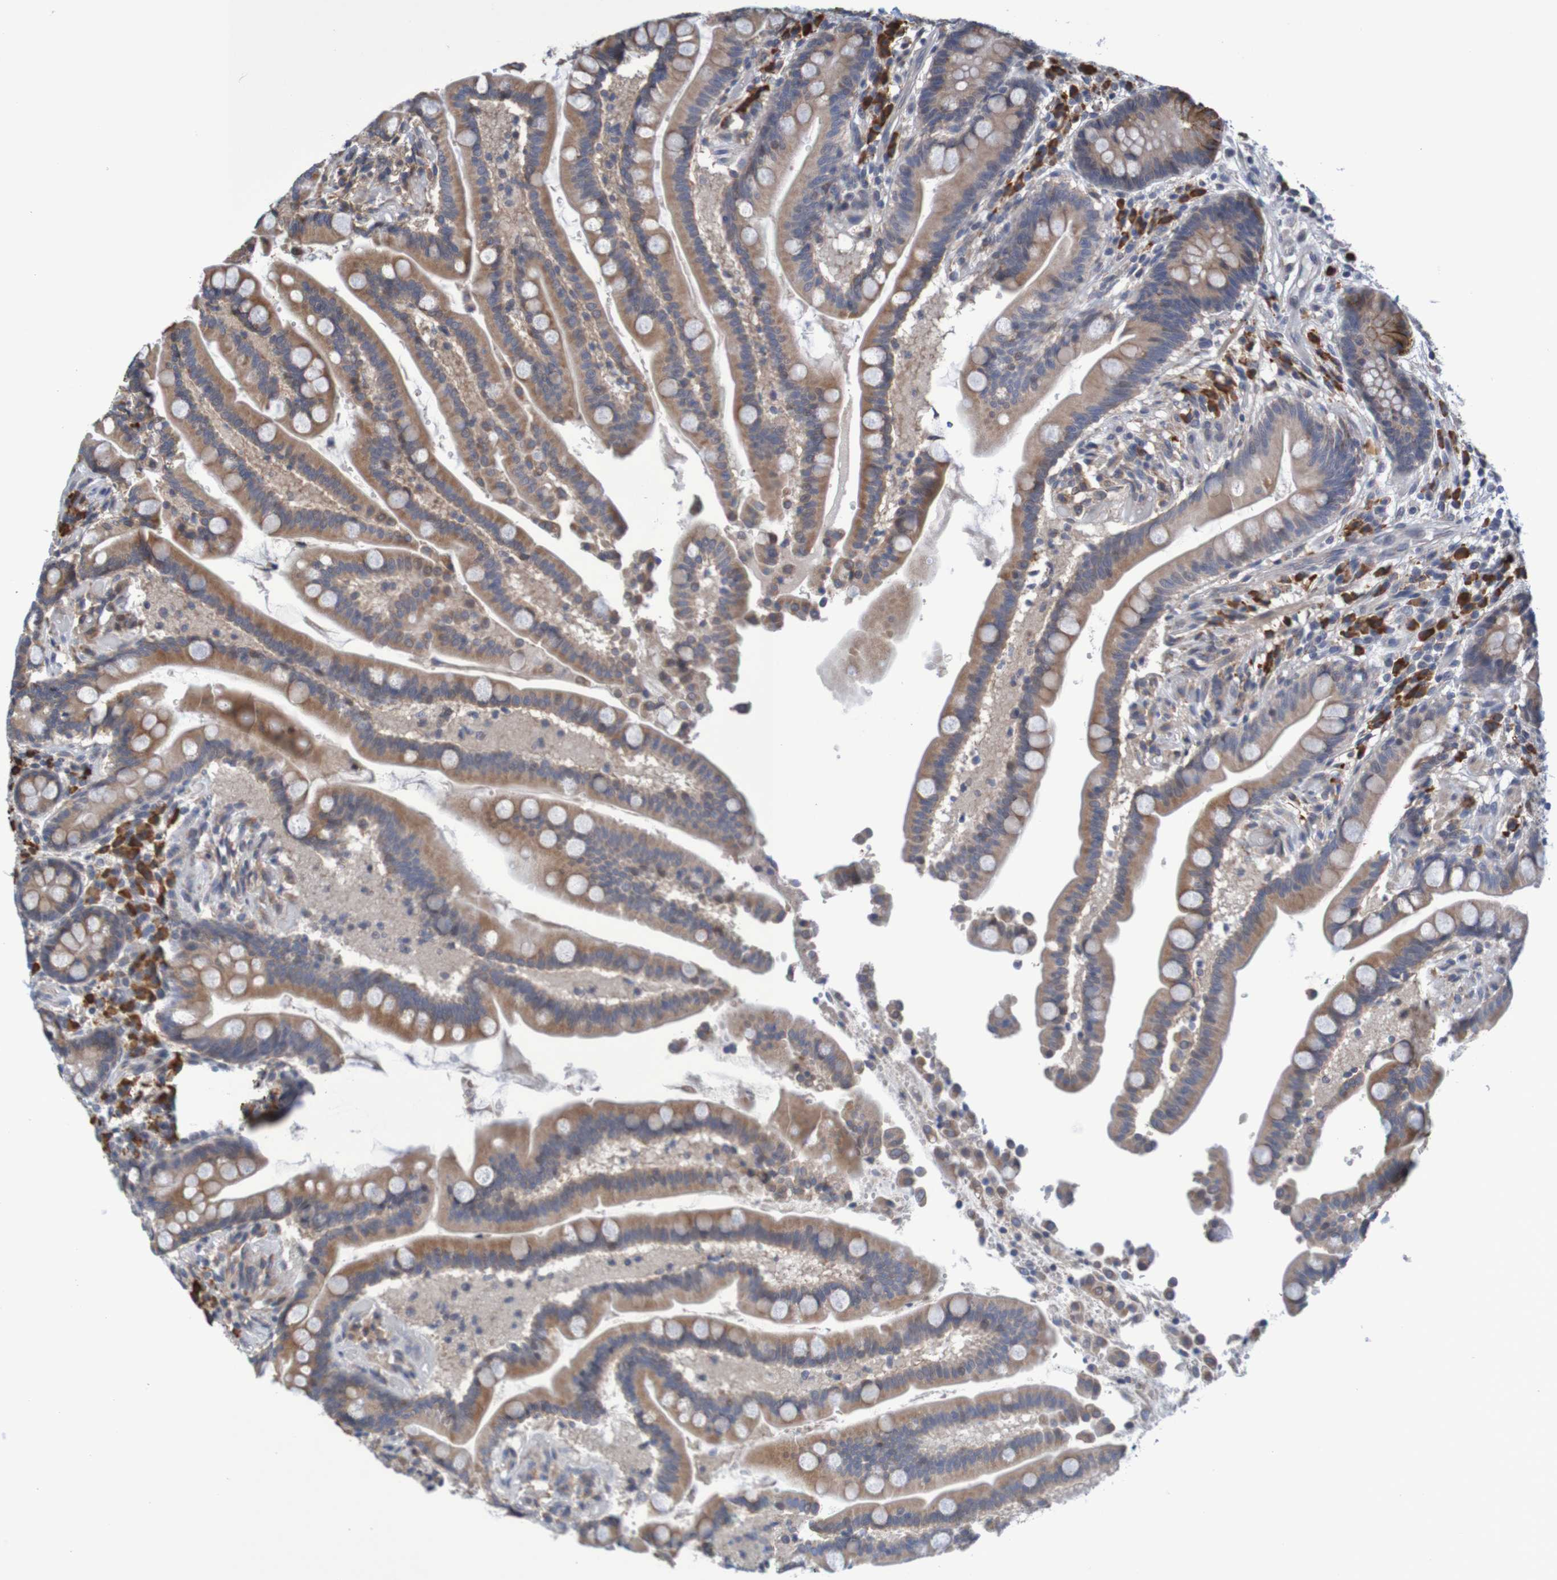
{"staining": {"intensity": "weak", "quantity": ">75%", "location": "cytoplasmic/membranous"}, "tissue": "colon", "cell_type": "Endothelial cells", "image_type": "normal", "snomed": [{"axis": "morphology", "description": "Normal tissue, NOS"}, {"axis": "topography", "description": "Colon"}], "caption": "Immunohistochemistry staining of benign colon, which shows low levels of weak cytoplasmic/membranous staining in approximately >75% of endothelial cells indicating weak cytoplasmic/membranous protein staining. The staining was performed using DAB (3,3'-diaminobenzidine) (brown) for protein detection and nuclei were counterstained in hematoxylin (blue).", "gene": "CLDN18", "patient": {"sex": "male", "age": 73}}